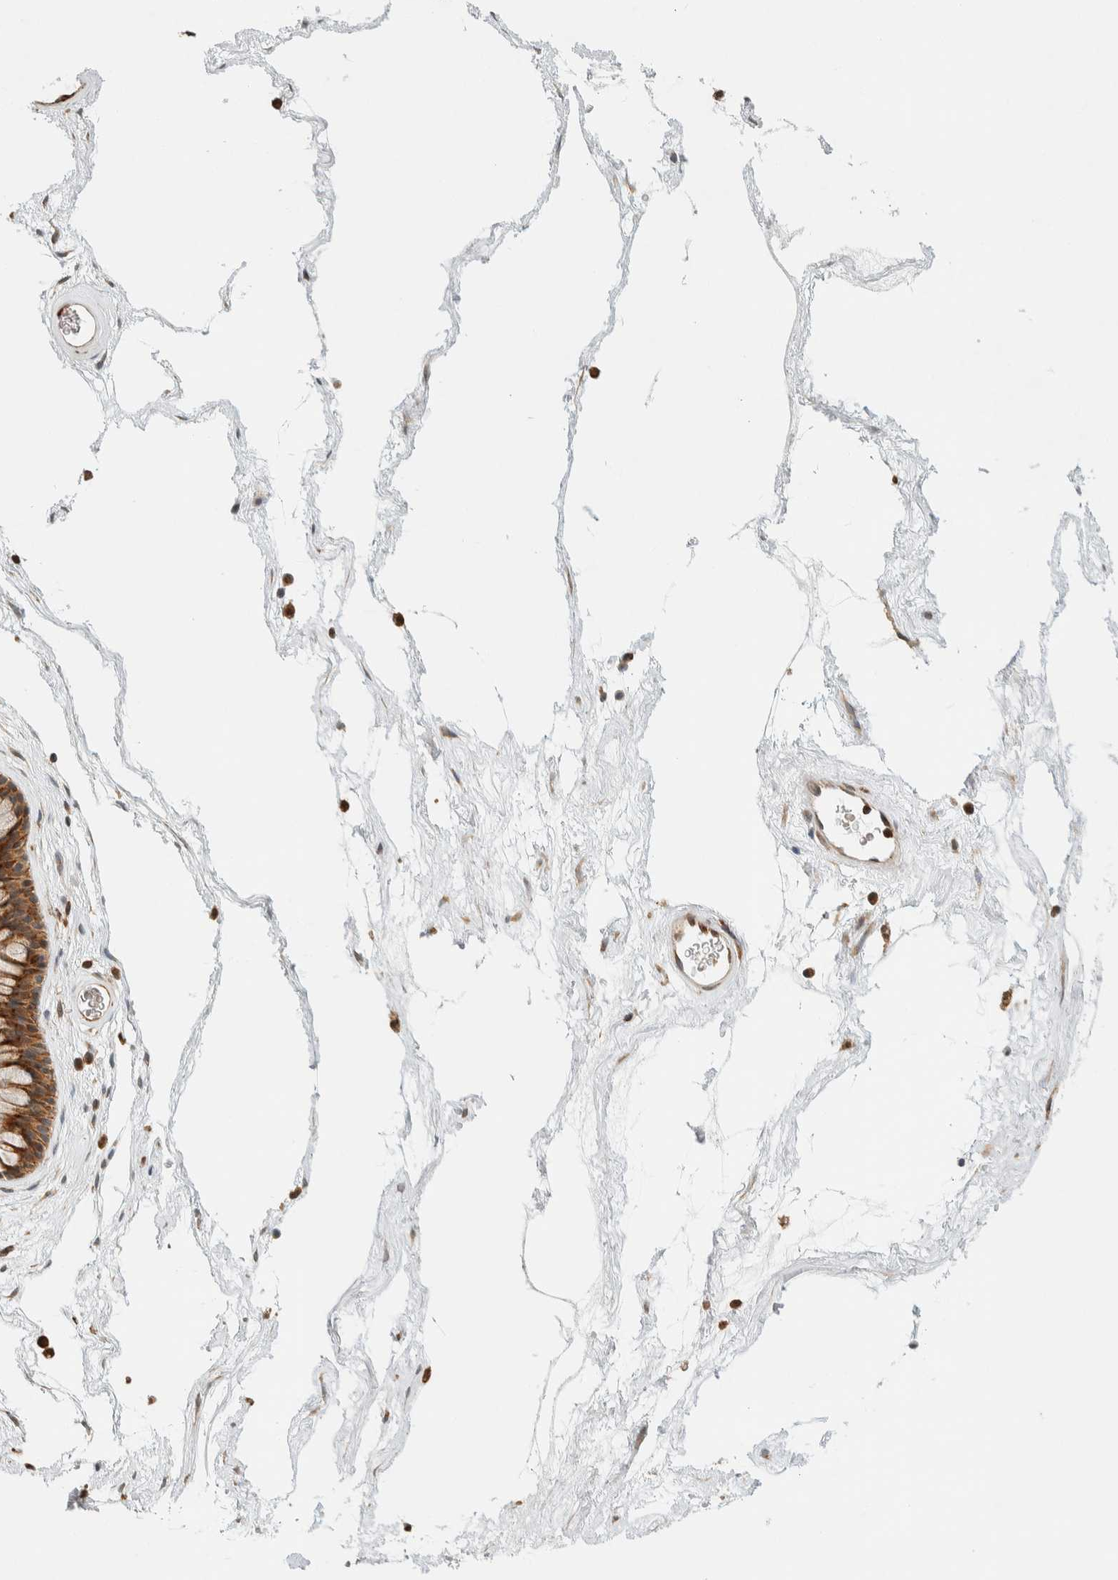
{"staining": {"intensity": "strong", "quantity": ">75%", "location": "cytoplasmic/membranous"}, "tissue": "nasopharynx", "cell_type": "Respiratory epithelial cells", "image_type": "normal", "snomed": [{"axis": "morphology", "description": "Normal tissue, NOS"}, {"axis": "morphology", "description": "Inflammation, NOS"}, {"axis": "topography", "description": "Nasopharynx"}], "caption": "Nasopharynx stained with DAB (3,3'-diaminobenzidine) immunohistochemistry demonstrates high levels of strong cytoplasmic/membranous positivity in about >75% of respiratory epithelial cells. The protein of interest is shown in brown color, while the nuclei are stained blue.", "gene": "LLGL2", "patient": {"sex": "male", "age": 48}}